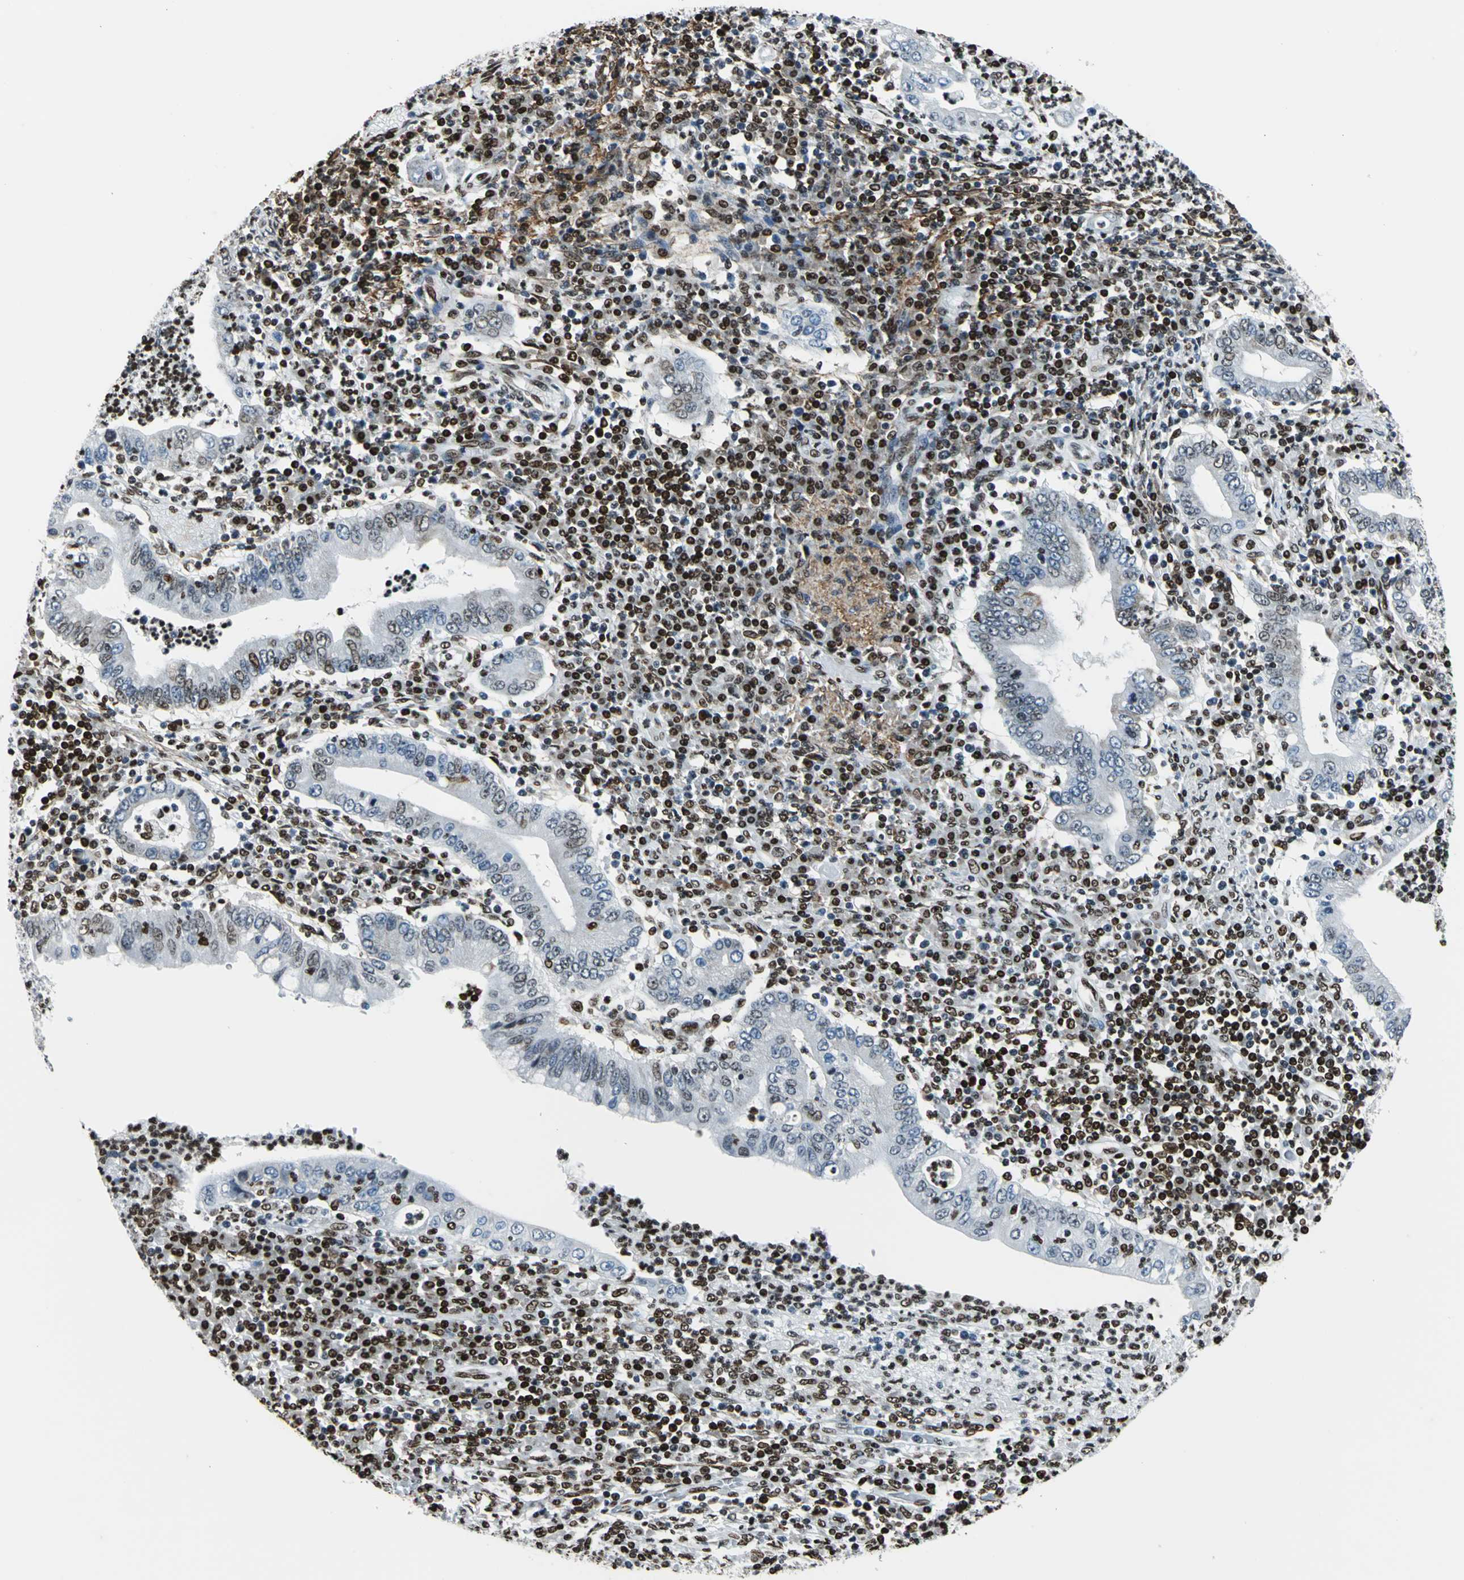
{"staining": {"intensity": "moderate", "quantity": "<25%", "location": "nuclear"}, "tissue": "stomach cancer", "cell_type": "Tumor cells", "image_type": "cancer", "snomed": [{"axis": "morphology", "description": "Normal tissue, NOS"}, {"axis": "morphology", "description": "Adenocarcinoma, NOS"}, {"axis": "topography", "description": "Esophagus"}, {"axis": "topography", "description": "Stomach, upper"}, {"axis": "topography", "description": "Peripheral nerve tissue"}], "caption": "Immunohistochemistry (DAB) staining of human stomach adenocarcinoma shows moderate nuclear protein positivity in approximately <25% of tumor cells.", "gene": "APEX1", "patient": {"sex": "male", "age": 62}}